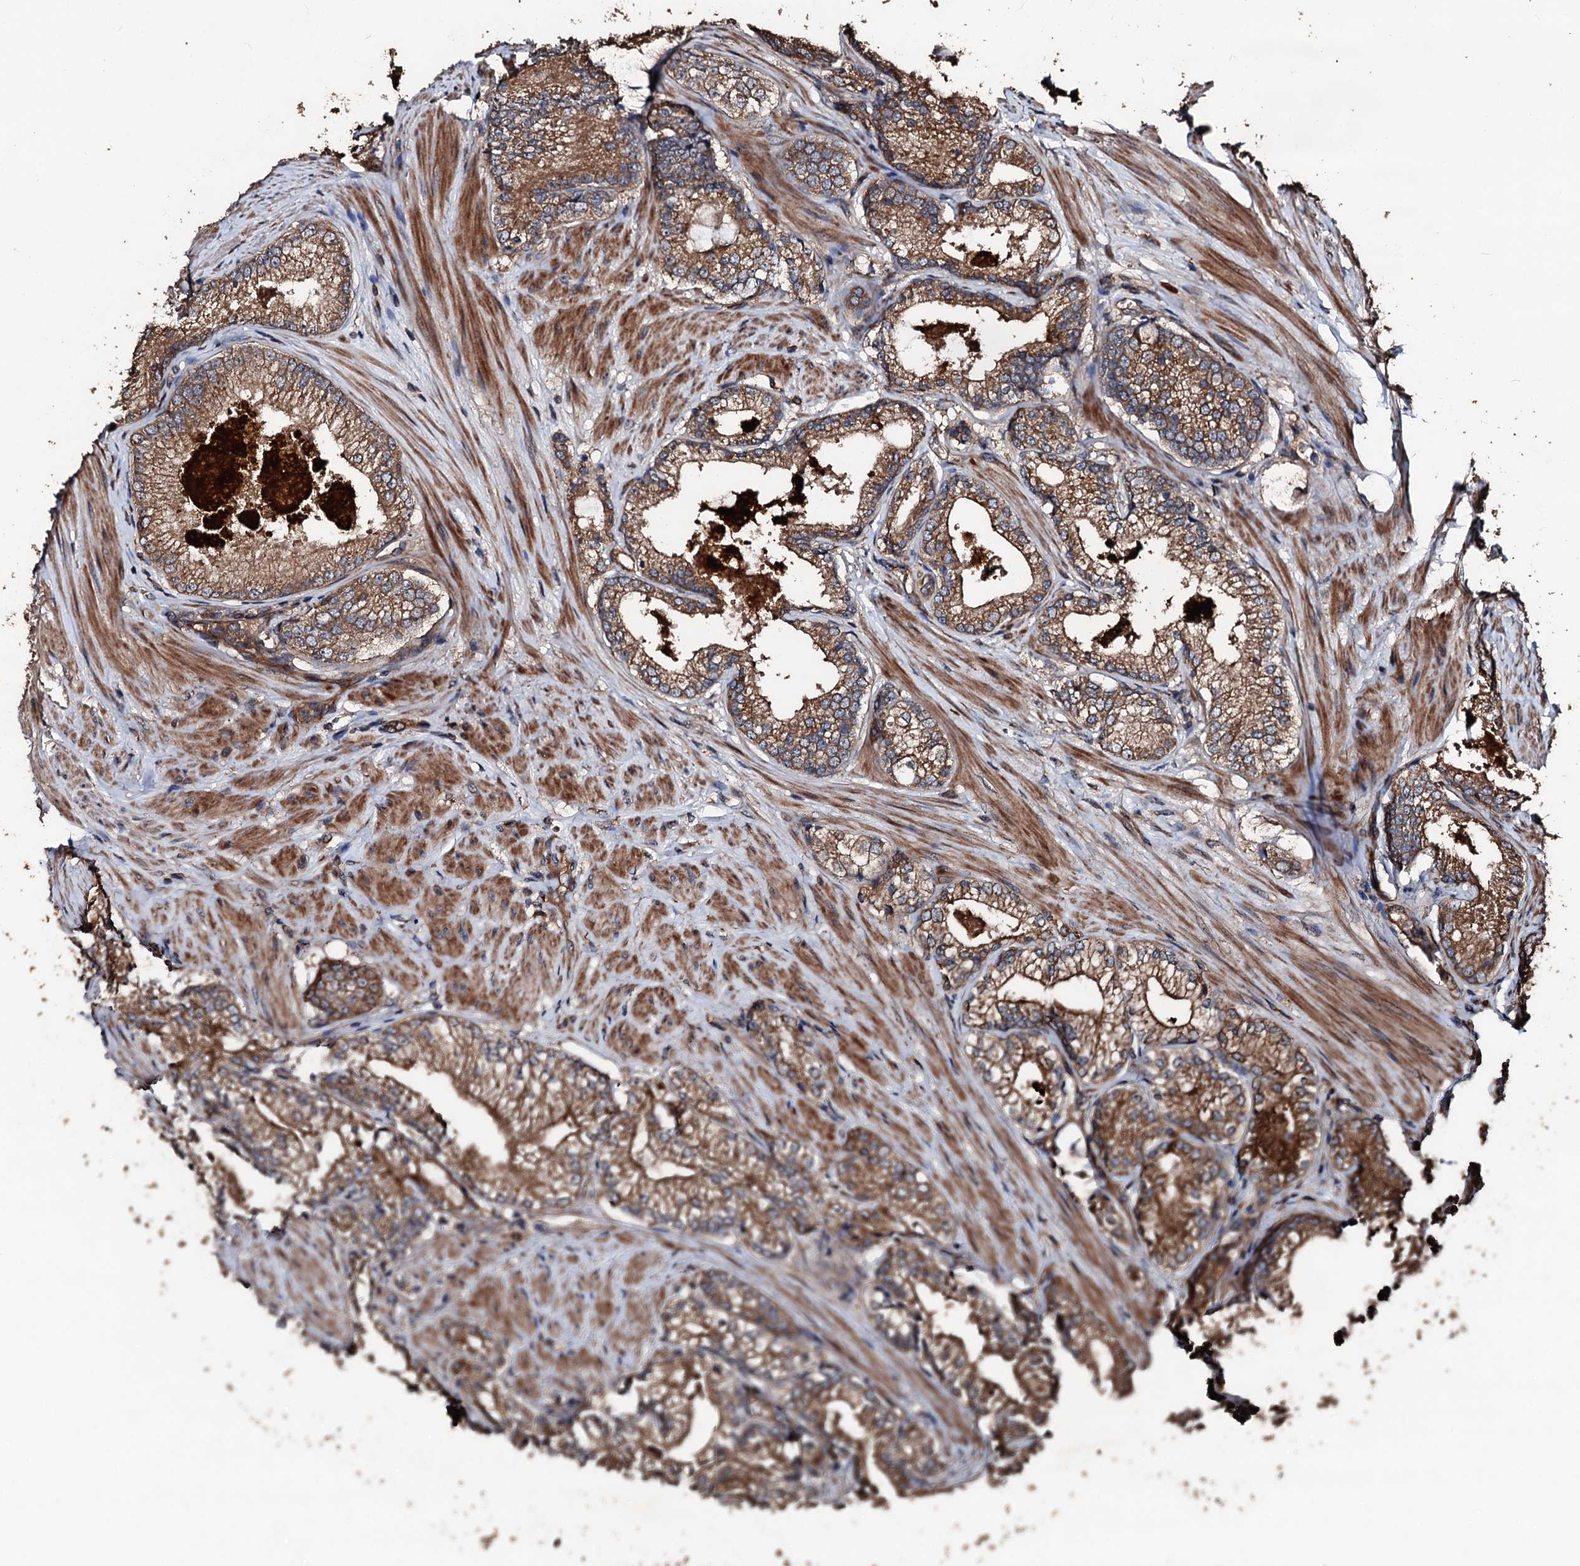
{"staining": {"intensity": "moderate", "quantity": ">75%", "location": "cytoplasmic/membranous"}, "tissue": "prostate cancer", "cell_type": "Tumor cells", "image_type": "cancer", "snomed": [{"axis": "morphology", "description": "Adenocarcinoma, High grade"}, {"axis": "topography", "description": "Prostate"}], "caption": "Immunohistochemistry (DAB) staining of human prostate cancer shows moderate cytoplasmic/membranous protein staining in about >75% of tumor cells. The staining was performed using DAB (3,3'-diaminobenzidine), with brown indicating positive protein expression. Nuclei are stained blue with hematoxylin.", "gene": "KIF18A", "patient": {"sex": "male", "age": 66}}